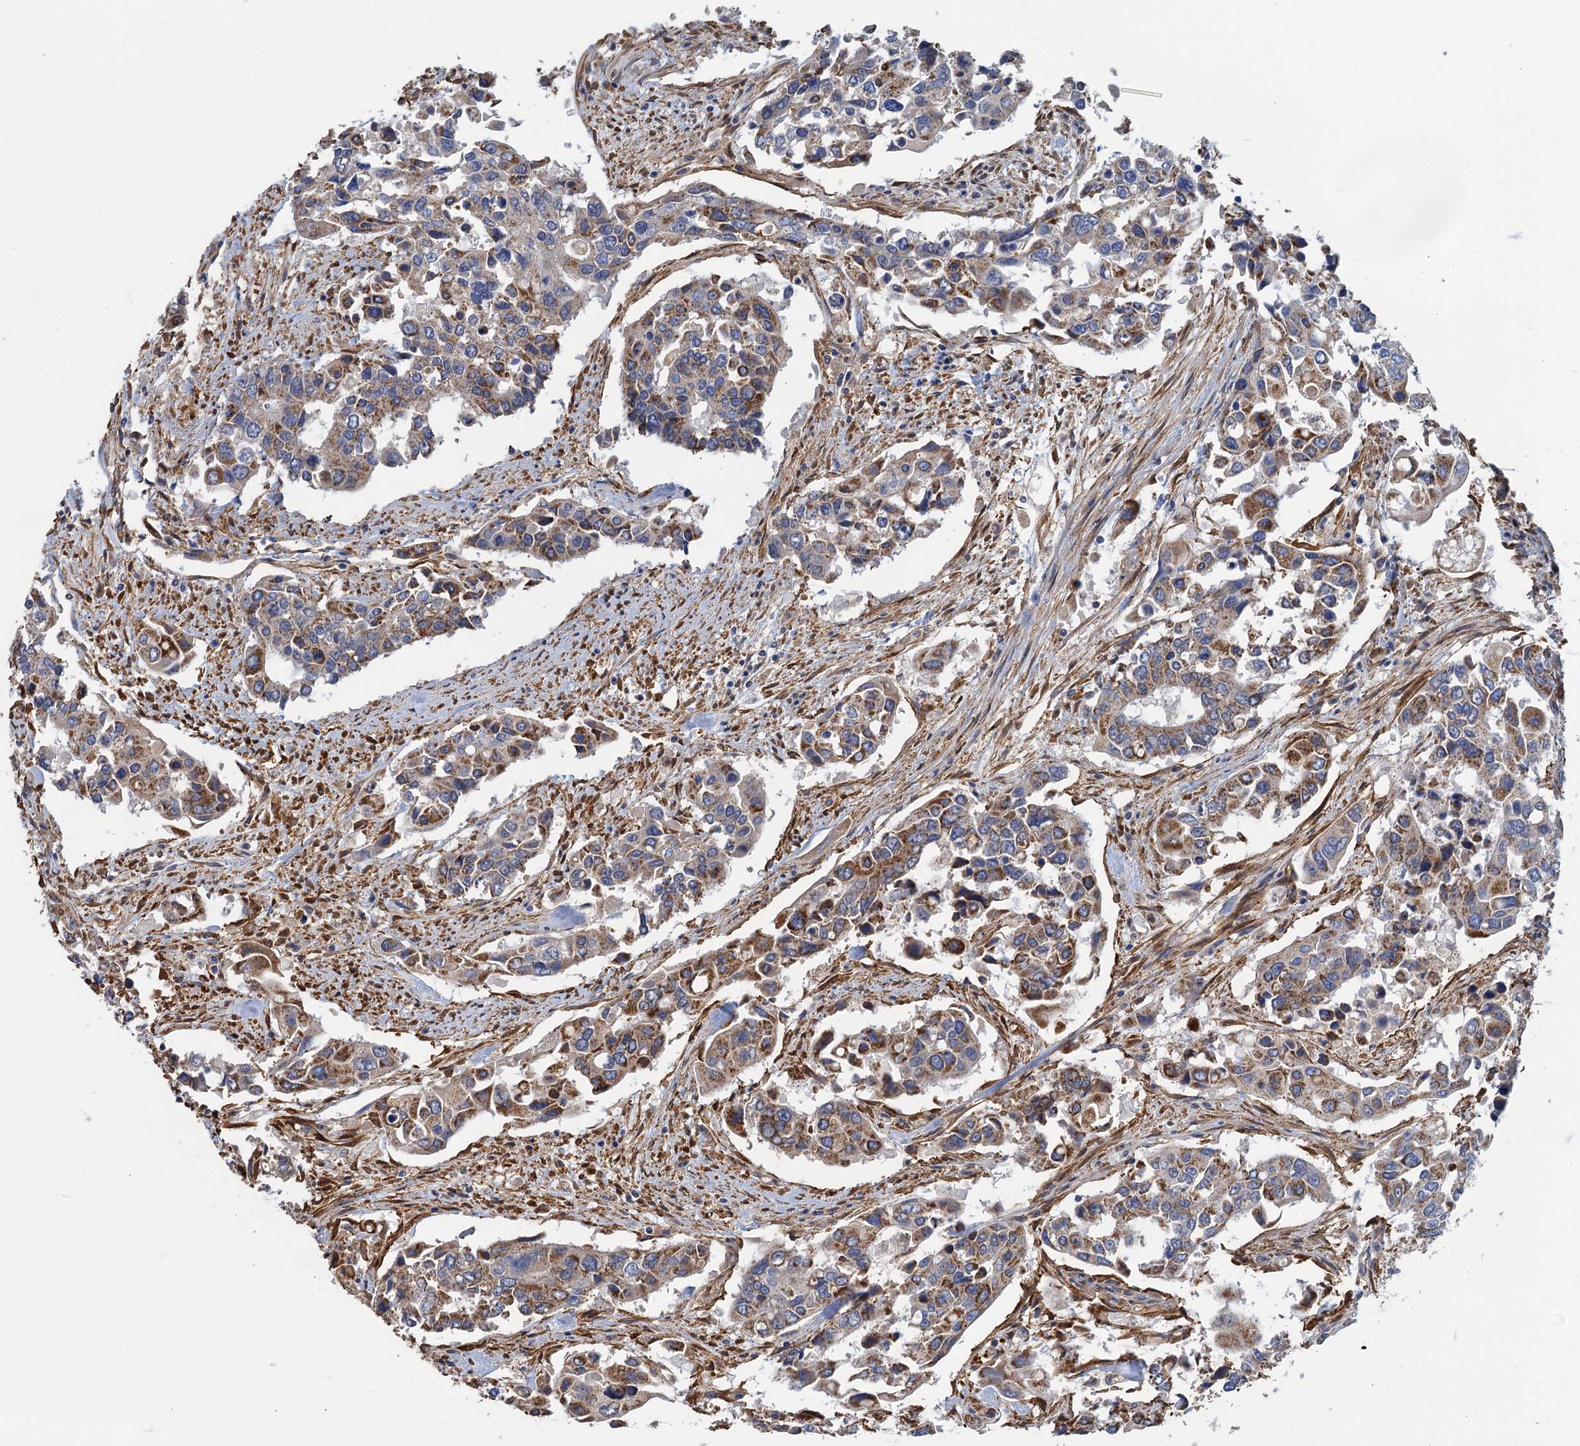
{"staining": {"intensity": "moderate", "quantity": "25%-75%", "location": "cytoplasmic/membranous"}, "tissue": "colorectal cancer", "cell_type": "Tumor cells", "image_type": "cancer", "snomed": [{"axis": "morphology", "description": "Adenocarcinoma, NOS"}, {"axis": "topography", "description": "Colon"}], "caption": "This is a photomicrograph of immunohistochemistry staining of colorectal cancer, which shows moderate positivity in the cytoplasmic/membranous of tumor cells.", "gene": "GCSH", "patient": {"sex": "male", "age": 77}}